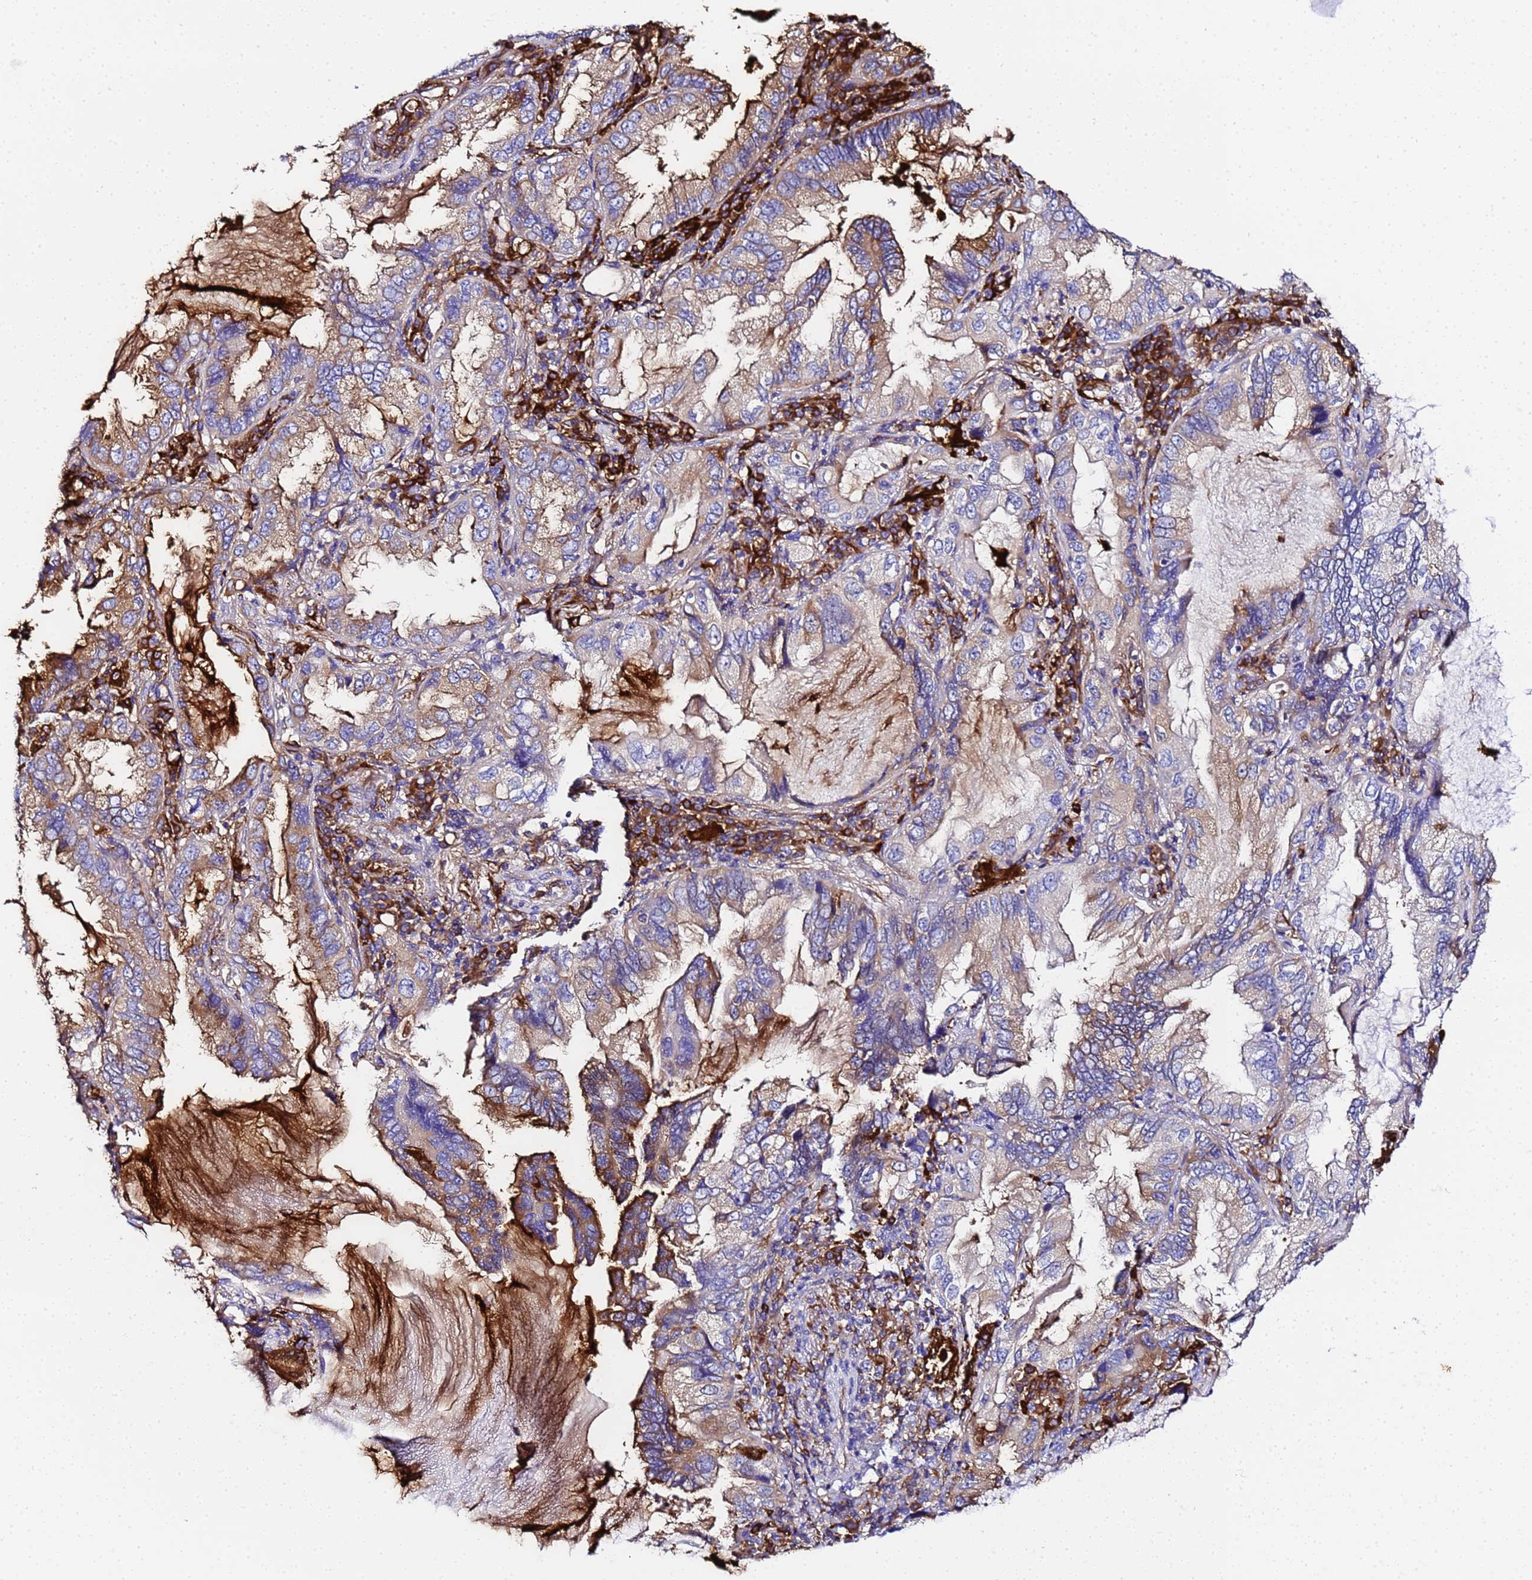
{"staining": {"intensity": "moderate", "quantity": "25%-75%", "location": "cytoplasmic/membranous"}, "tissue": "lung cancer", "cell_type": "Tumor cells", "image_type": "cancer", "snomed": [{"axis": "morphology", "description": "Adenocarcinoma, NOS"}, {"axis": "topography", "description": "Lung"}], "caption": "Immunohistochemical staining of human lung adenocarcinoma exhibits medium levels of moderate cytoplasmic/membranous positivity in approximately 25%-75% of tumor cells. The protein is shown in brown color, while the nuclei are stained blue.", "gene": "FTL", "patient": {"sex": "female", "age": 69}}